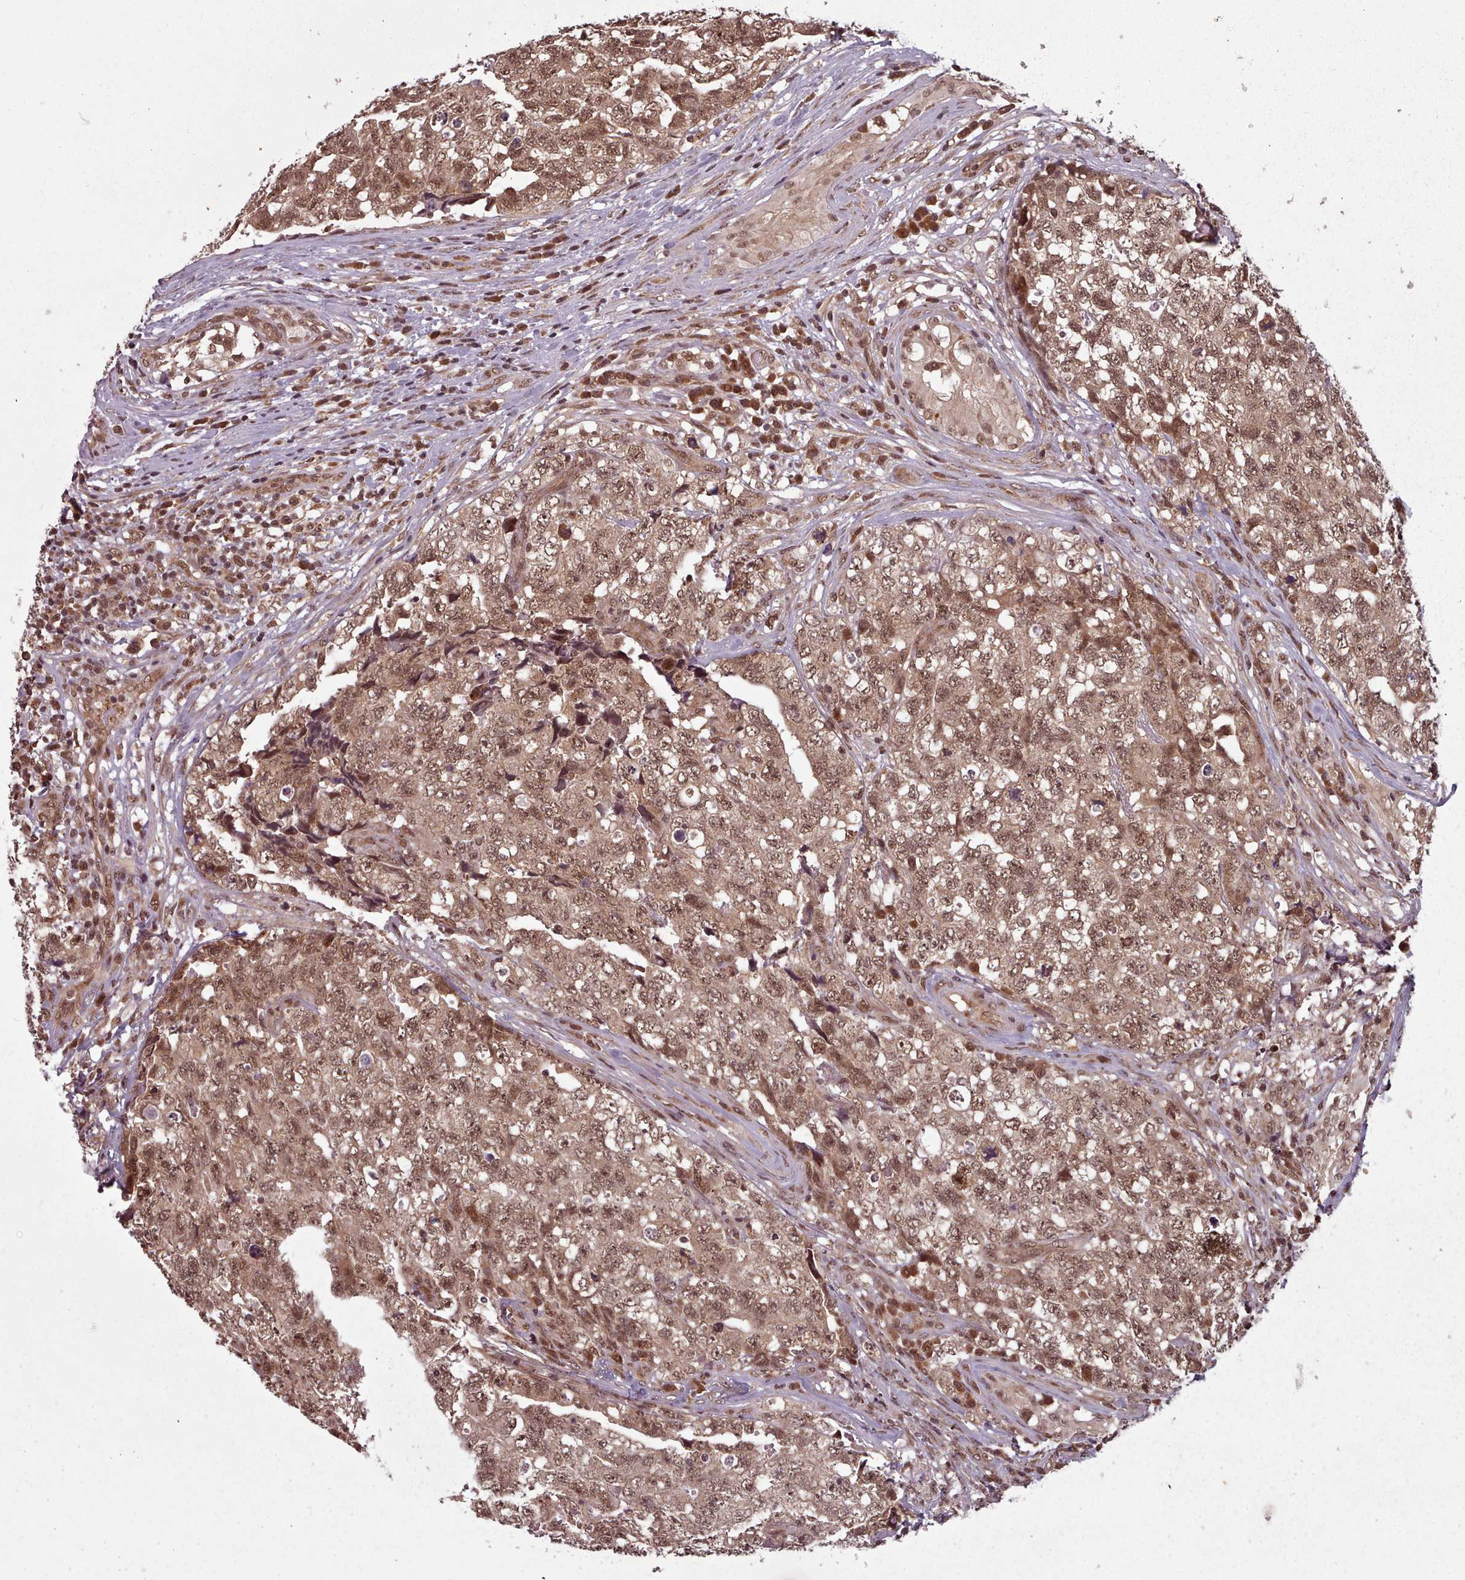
{"staining": {"intensity": "moderate", "quantity": ">75%", "location": "cytoplasmic/membranous,nuclear"}, "tissue": "testis cancer", "cell_type": "Tumor cells", "image_type": "cancer", "snomed": [{"axis": "morphology", "description": "Carcinoma, Embryonal, NOS"}, {"axis": "topography", "description": "Testis"}], "caption": "Immunohistochemical staining of testis cancer shows medium levels of moderate cytoplasmic/membranous and nuclear protein expression in approximately >75% of tumor cells.", "gene": "DHX8", "patient": {"sex": "male", "age": 31}}